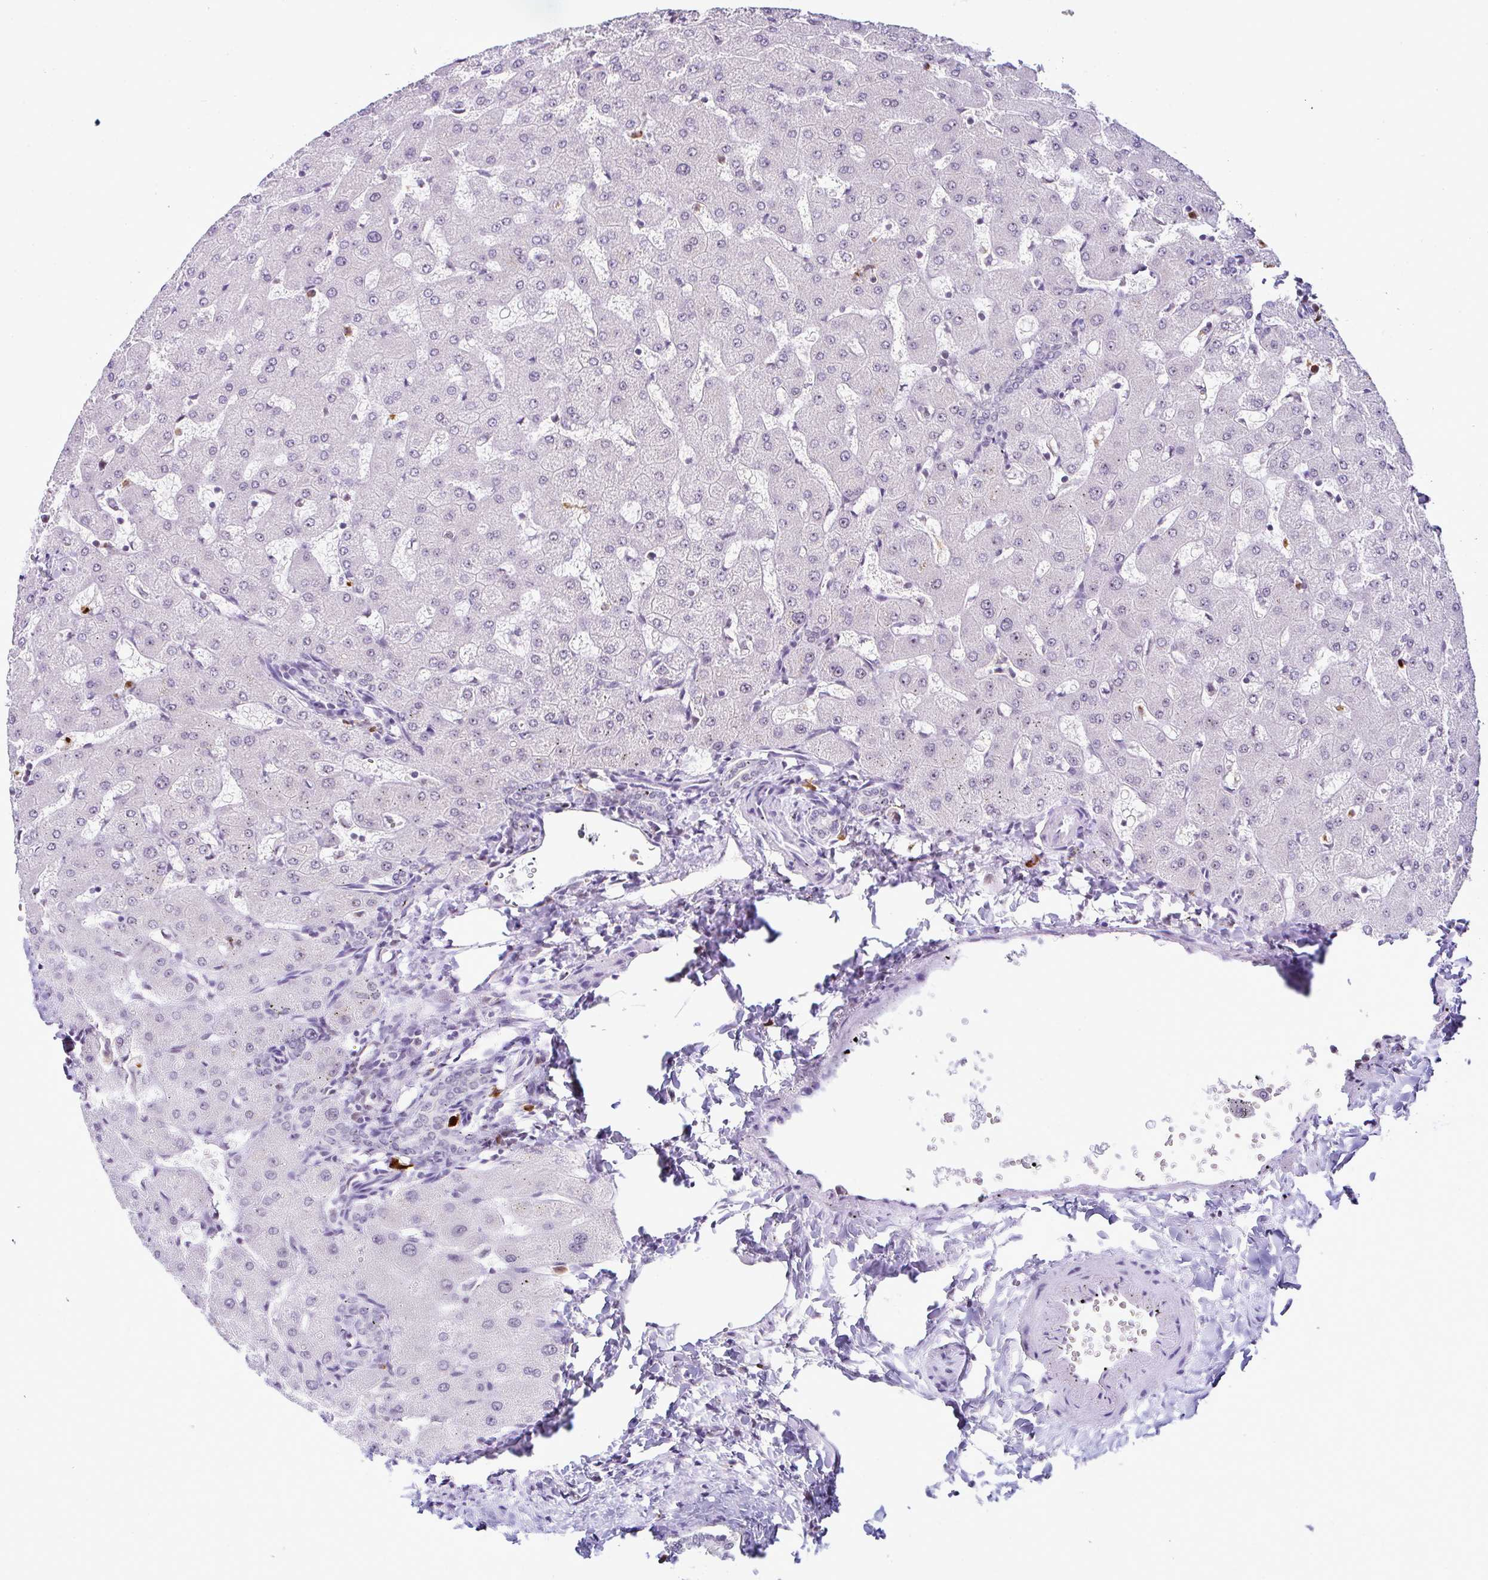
{"staining": {"intensity": "negative", "quantity": "none", "location": "none"}, "tissue": "liver", "cell_type": "Cholangiocytes", "image_type": "normal", "snomed": [{"axis": "morphology", "description": "Normal tissue, NOS"}, {"axis": "topography", "description": "Liver"}], "caption": "This is a photomicrograph of immunohistochemistry (IHC) staining of unremarkable liver, which shows no expression in cholangiocytes. Nuclei are stained in blue.", "gene": "PTPN2", "patient": {"sex": "female", "age": 63}}